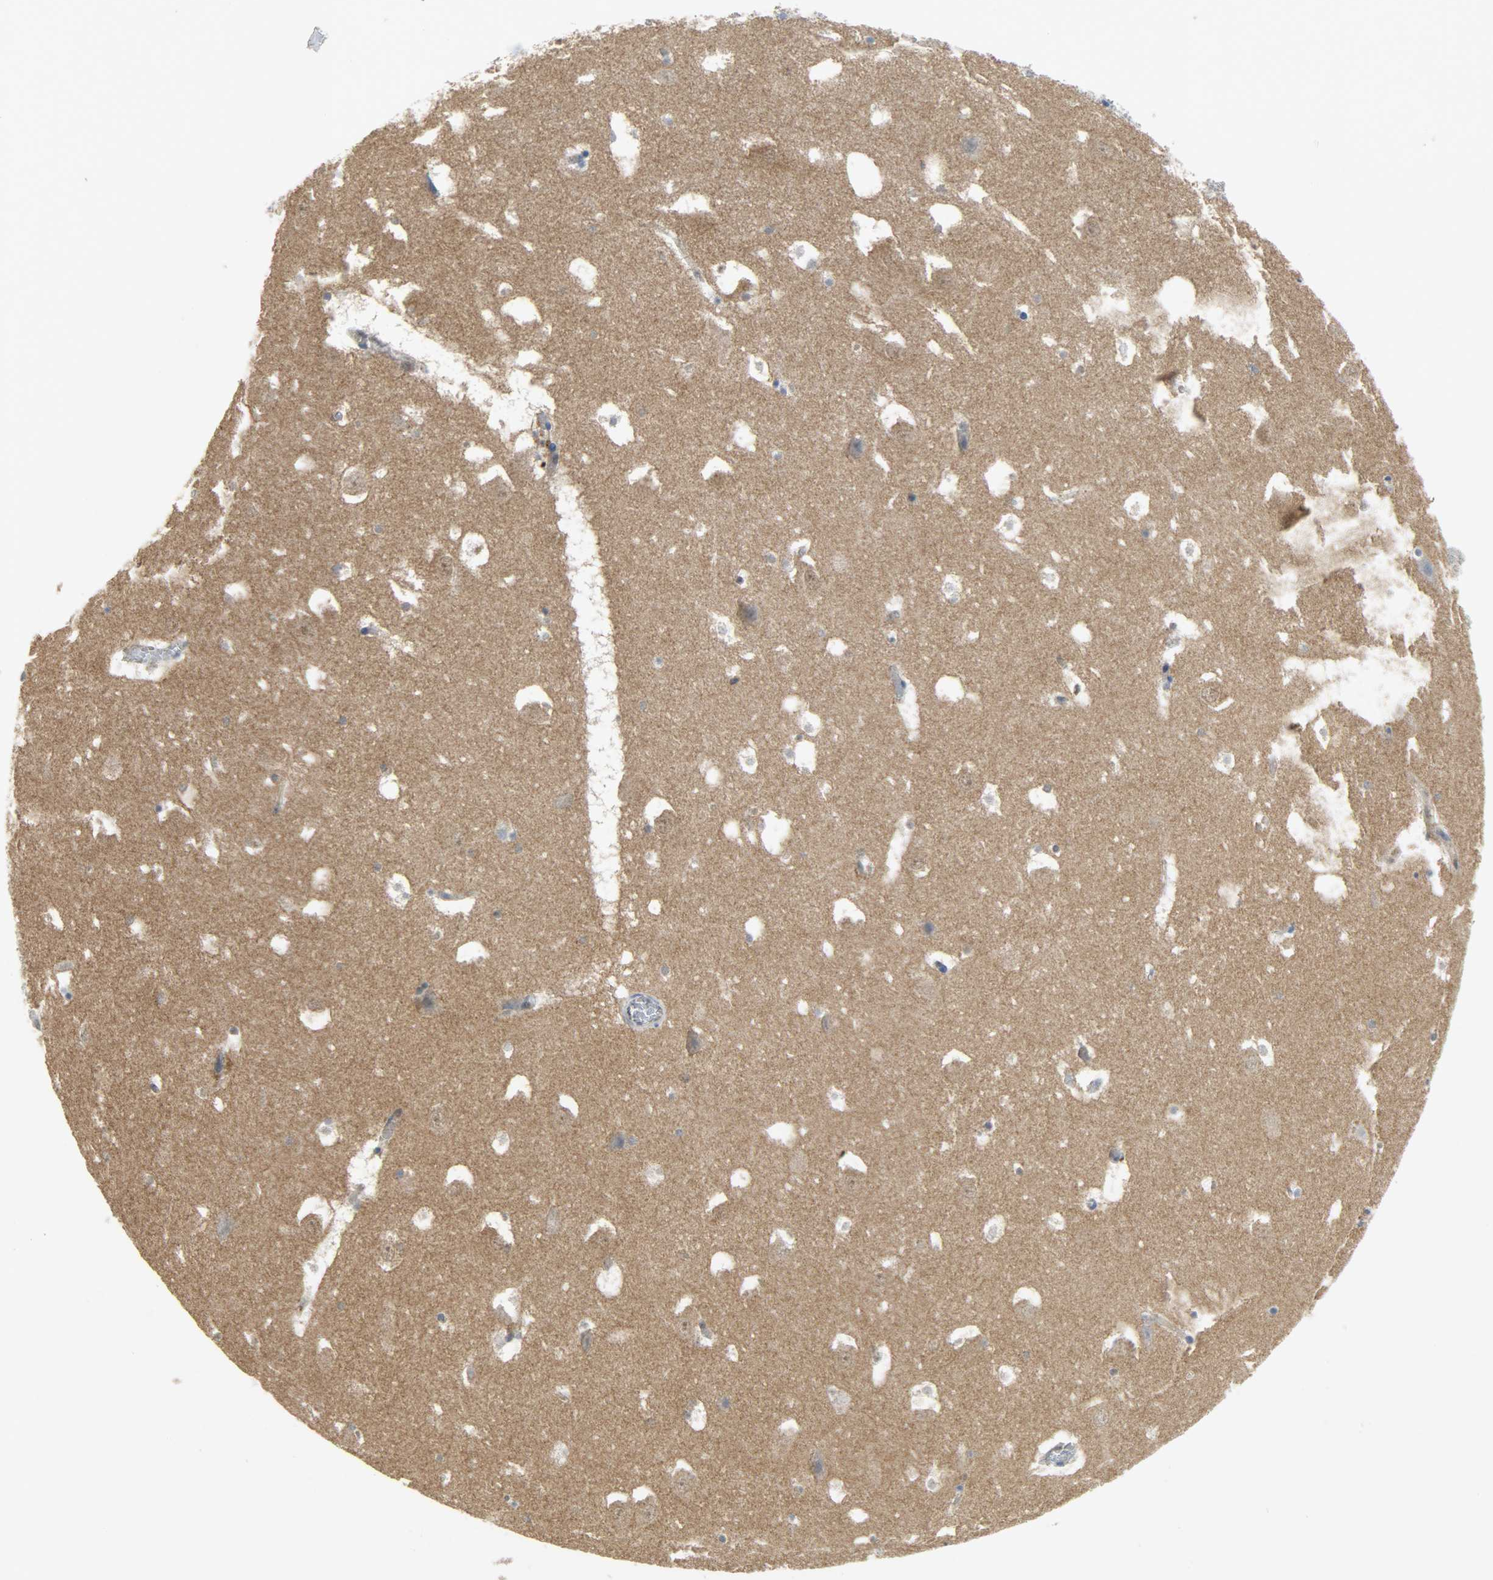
{"staining": {"intensity": "moderate", "quantity": "<25%", "location": "cytoplasmic/membranous"}, "tissue": "hippocampus", "cell_type": "Glial cells", "image_type": "normal", "snomed": [{"axis": "morphology", "description": "Normal tissue, NOS"}, {"axis": "topography", "description": "Hippocampus"}], "caption": "DAB immunohistochemical staining of benign human hippocampus reveals moderate cytoplasmic/membranous protein positivity in about <25% of glial cells.", "gene": "FKBP1A", "patient": {"sex": "male", "age": 45}}